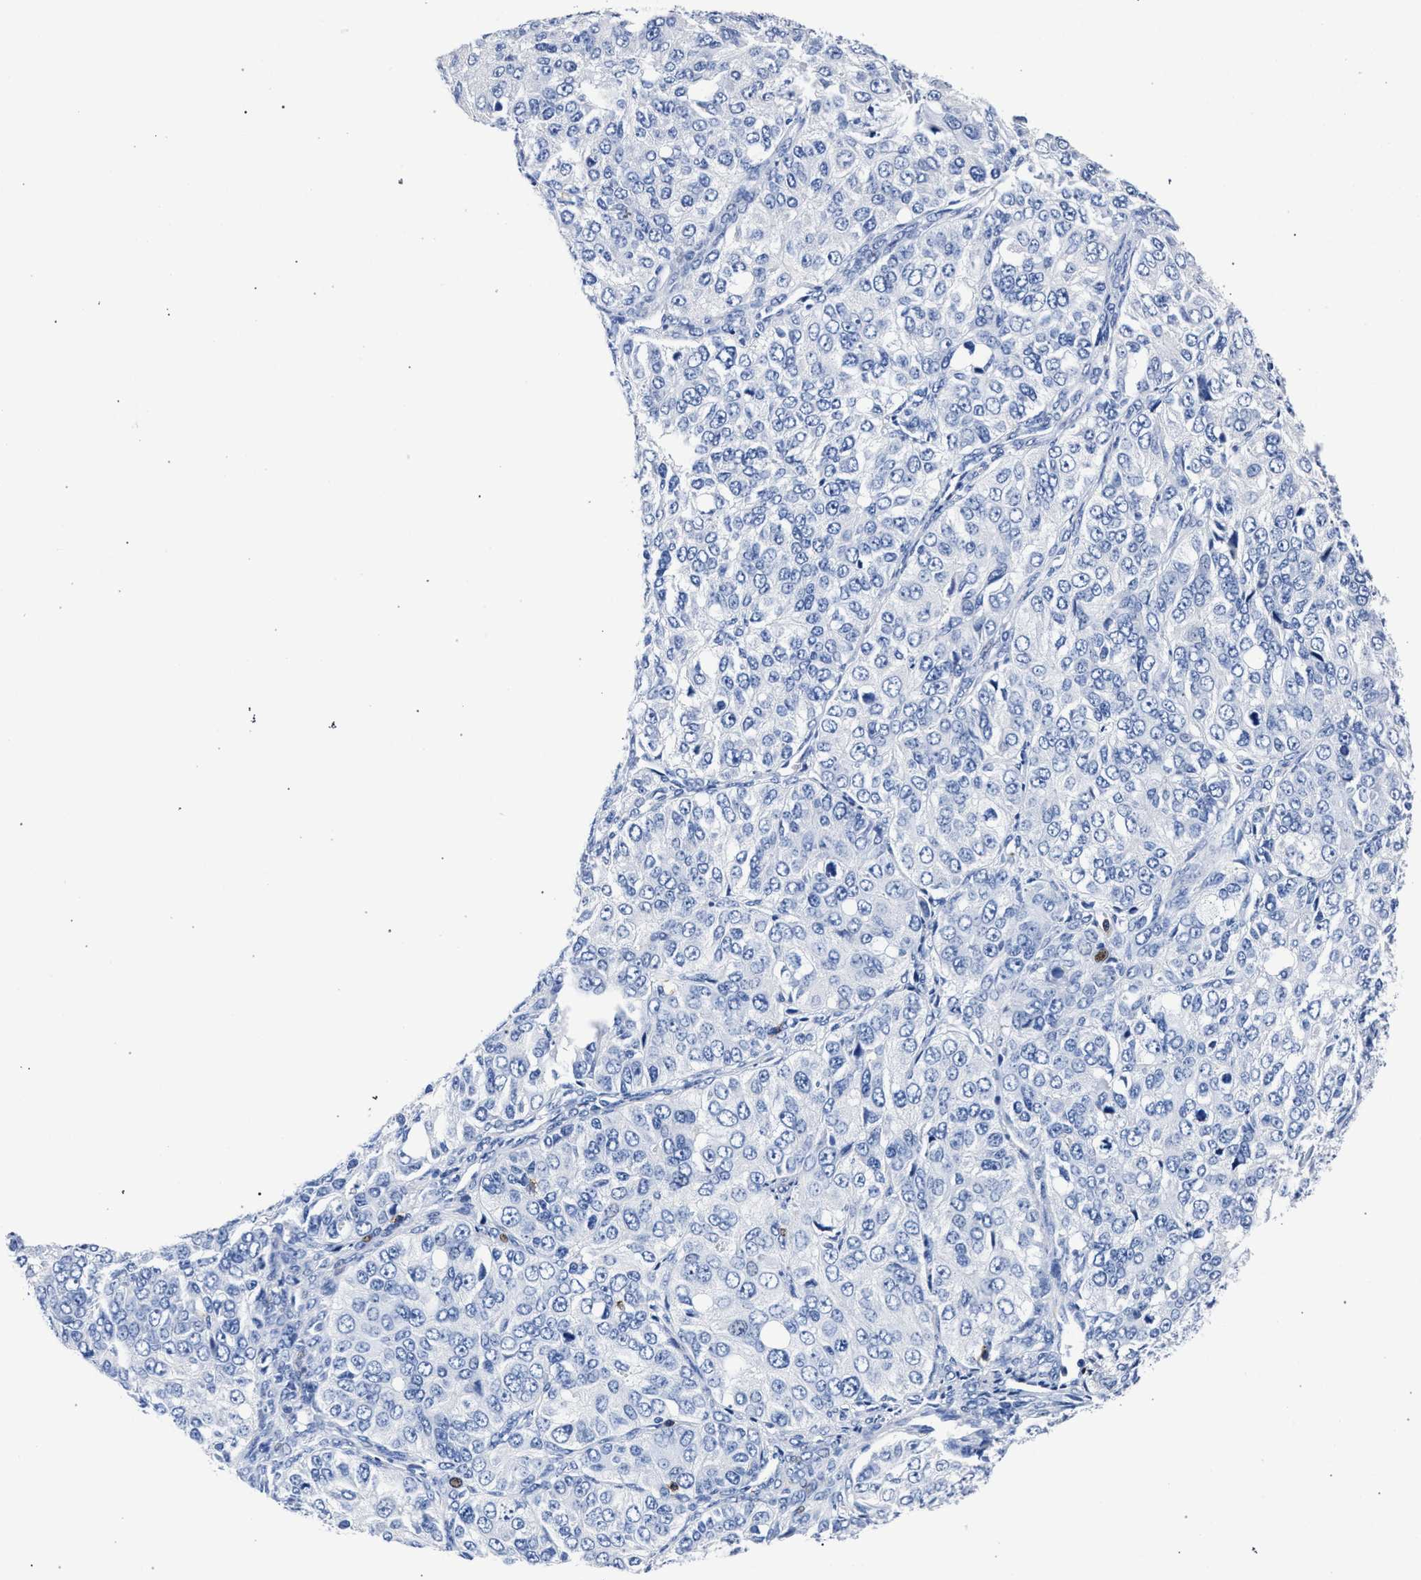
{"staining": {"intensity": "negative", "quantity": "none", "location": "none"}, "tissue": "ovarian cancer", "cell_type": "Tumor cells", "image_type": "cancer", "snomed": [{"axis": "morphology", "description": "Carcinoma, endometroid"}, {"axis": "topography", "description": "Ovary"}], "caption": "High power microscopy image of an immunohistochemistry (IHC) image of endometroid carcinoma (ovarian), revealing no significant staining in tumor cells. (Brightfield microscopy of DAB immunohistochemistry (IHC) at high magnification).", "gene": "KLRK1", "patient": {"sex": "female", "age": 51}}